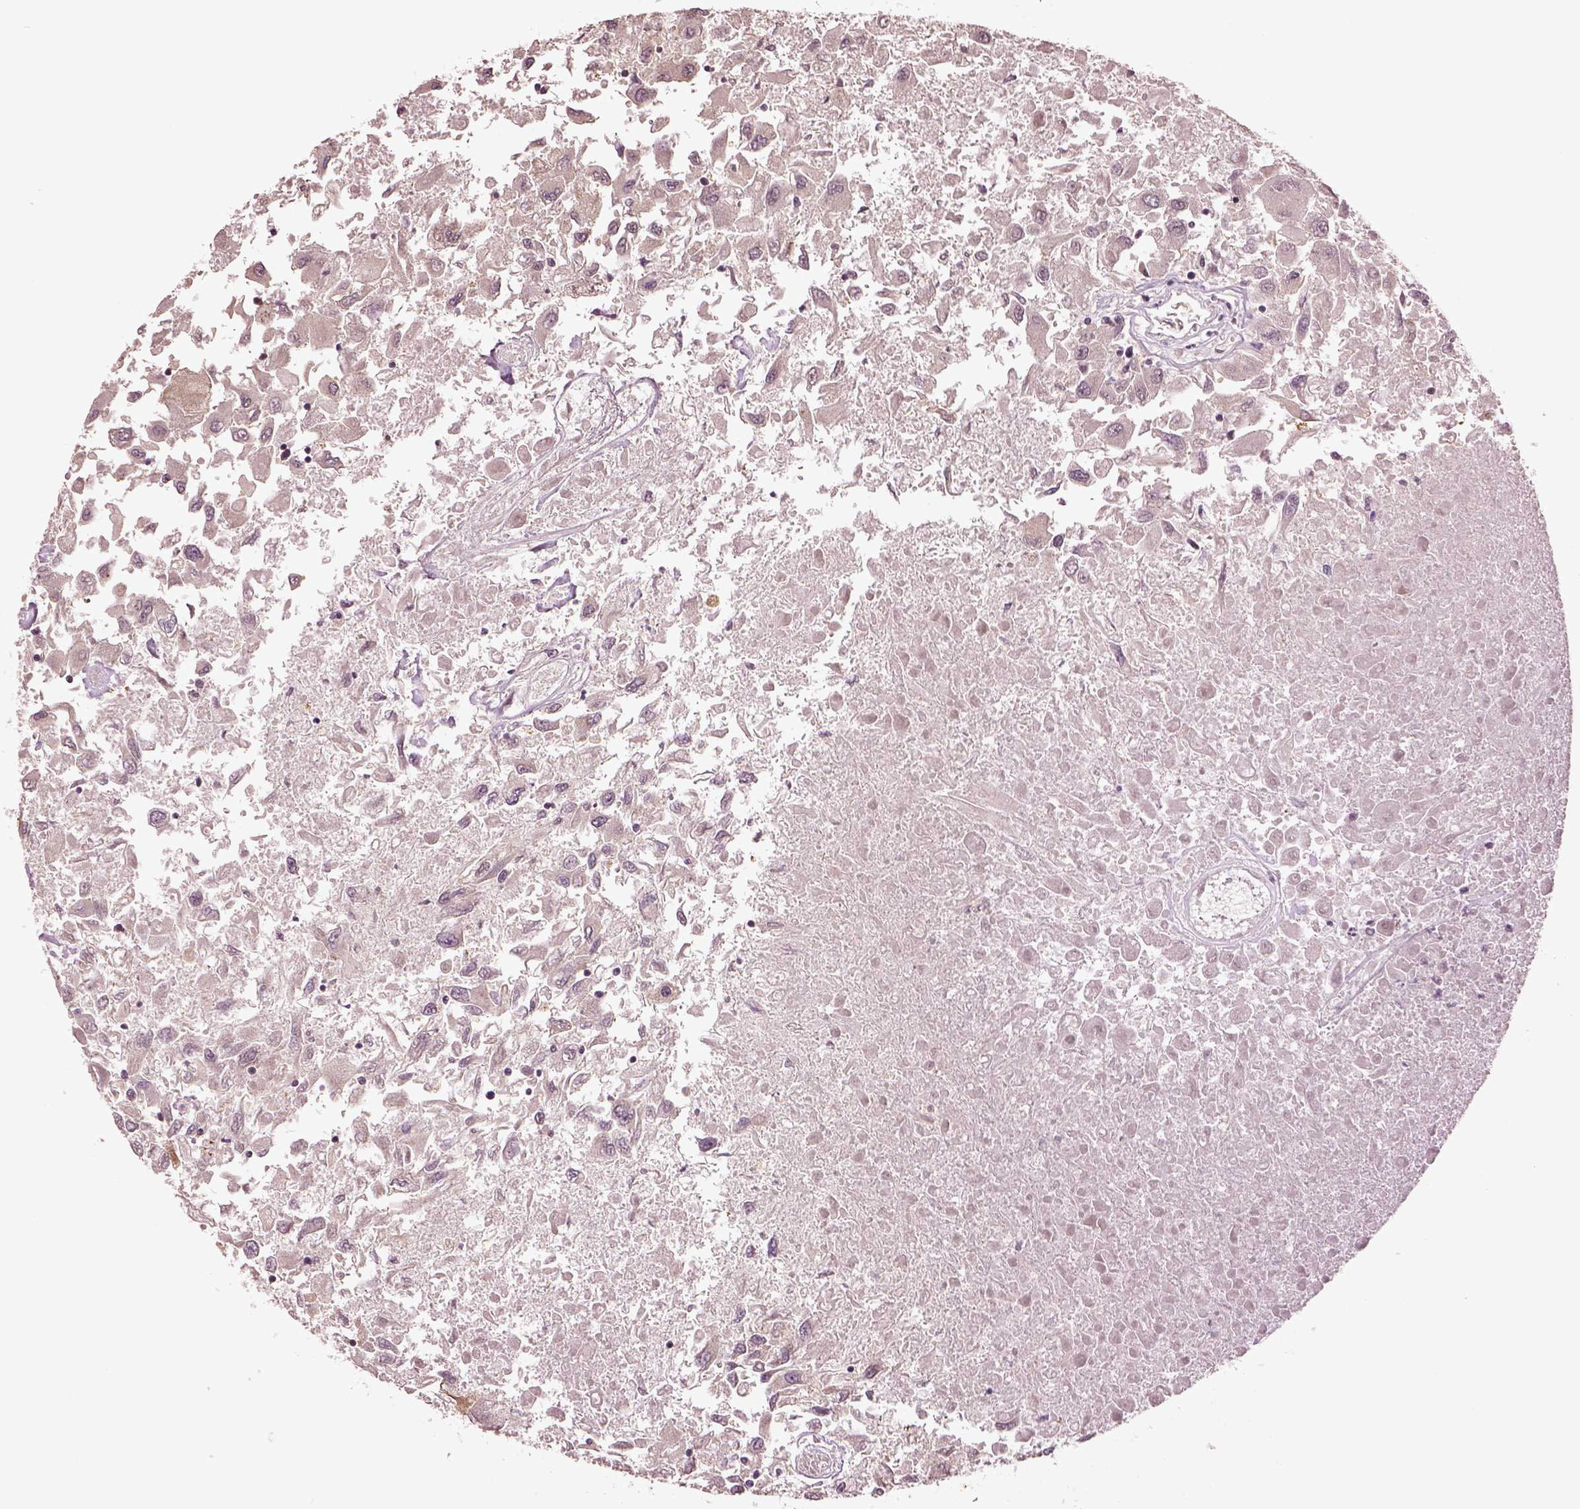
{"staining": {"intensity": "negative", "quantity": "none", "location": "none"}, "tissue": "renal cancer", "cell_type": "Tumor cells", "image_type": "cancer", "snomed": [{"axis": "morphology", "description": "Adenocarcinoma, NOS"}, {"axis": "topography", "description": "Kidney"}], "caption": "High magnification brightfield microscopy of renal cancer (adenocarcinoma) stained with DAB (3,3'-diaminobenzidine) (brown) and counterstained with hematoxylin (blue): tumor cells show no significant expression. (Brightfield microscopy of DAB immunohistochemistry (IHC) at high magnification).", "gene": "MTHFS", "patient": {"sex": "female", "age": 76}}